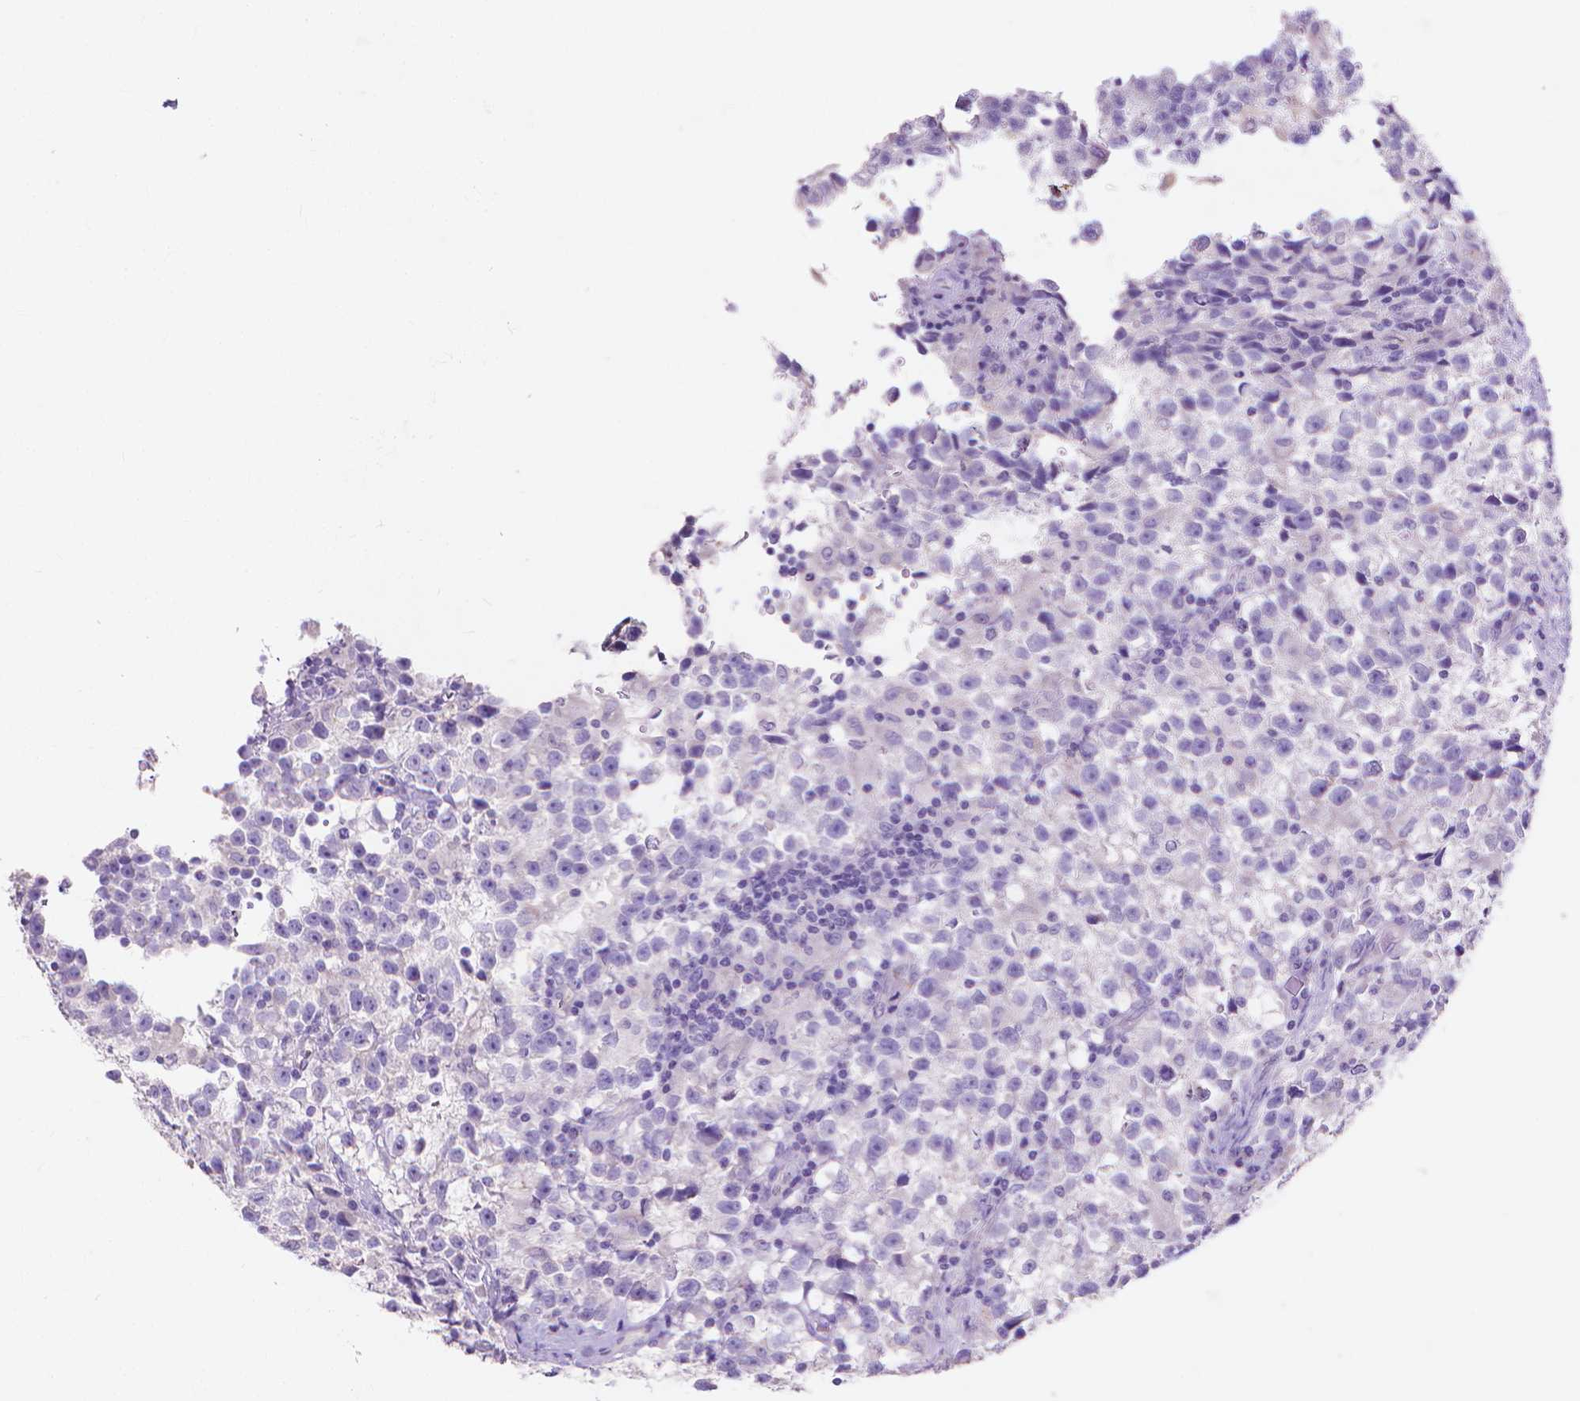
{"staining": {"intensity": "negative", "quantity": "none", "location": "none"}, "tissue": "testis cancer", "cell_type": "Tumor cells", "image_type": "cancer", "snomed": [{"axis": "morphology", "description": "Seminoma, NOS"}, {"axis": "topography", "description": "Testis"}], "caption": "An IHC photomicrograph of testis cancer (seminoma) is shown. There is no staining in tumor cells of testis cancer (seminoma).", "gene": "MMP11", "patient": {"sex": "male", "age": 31}}